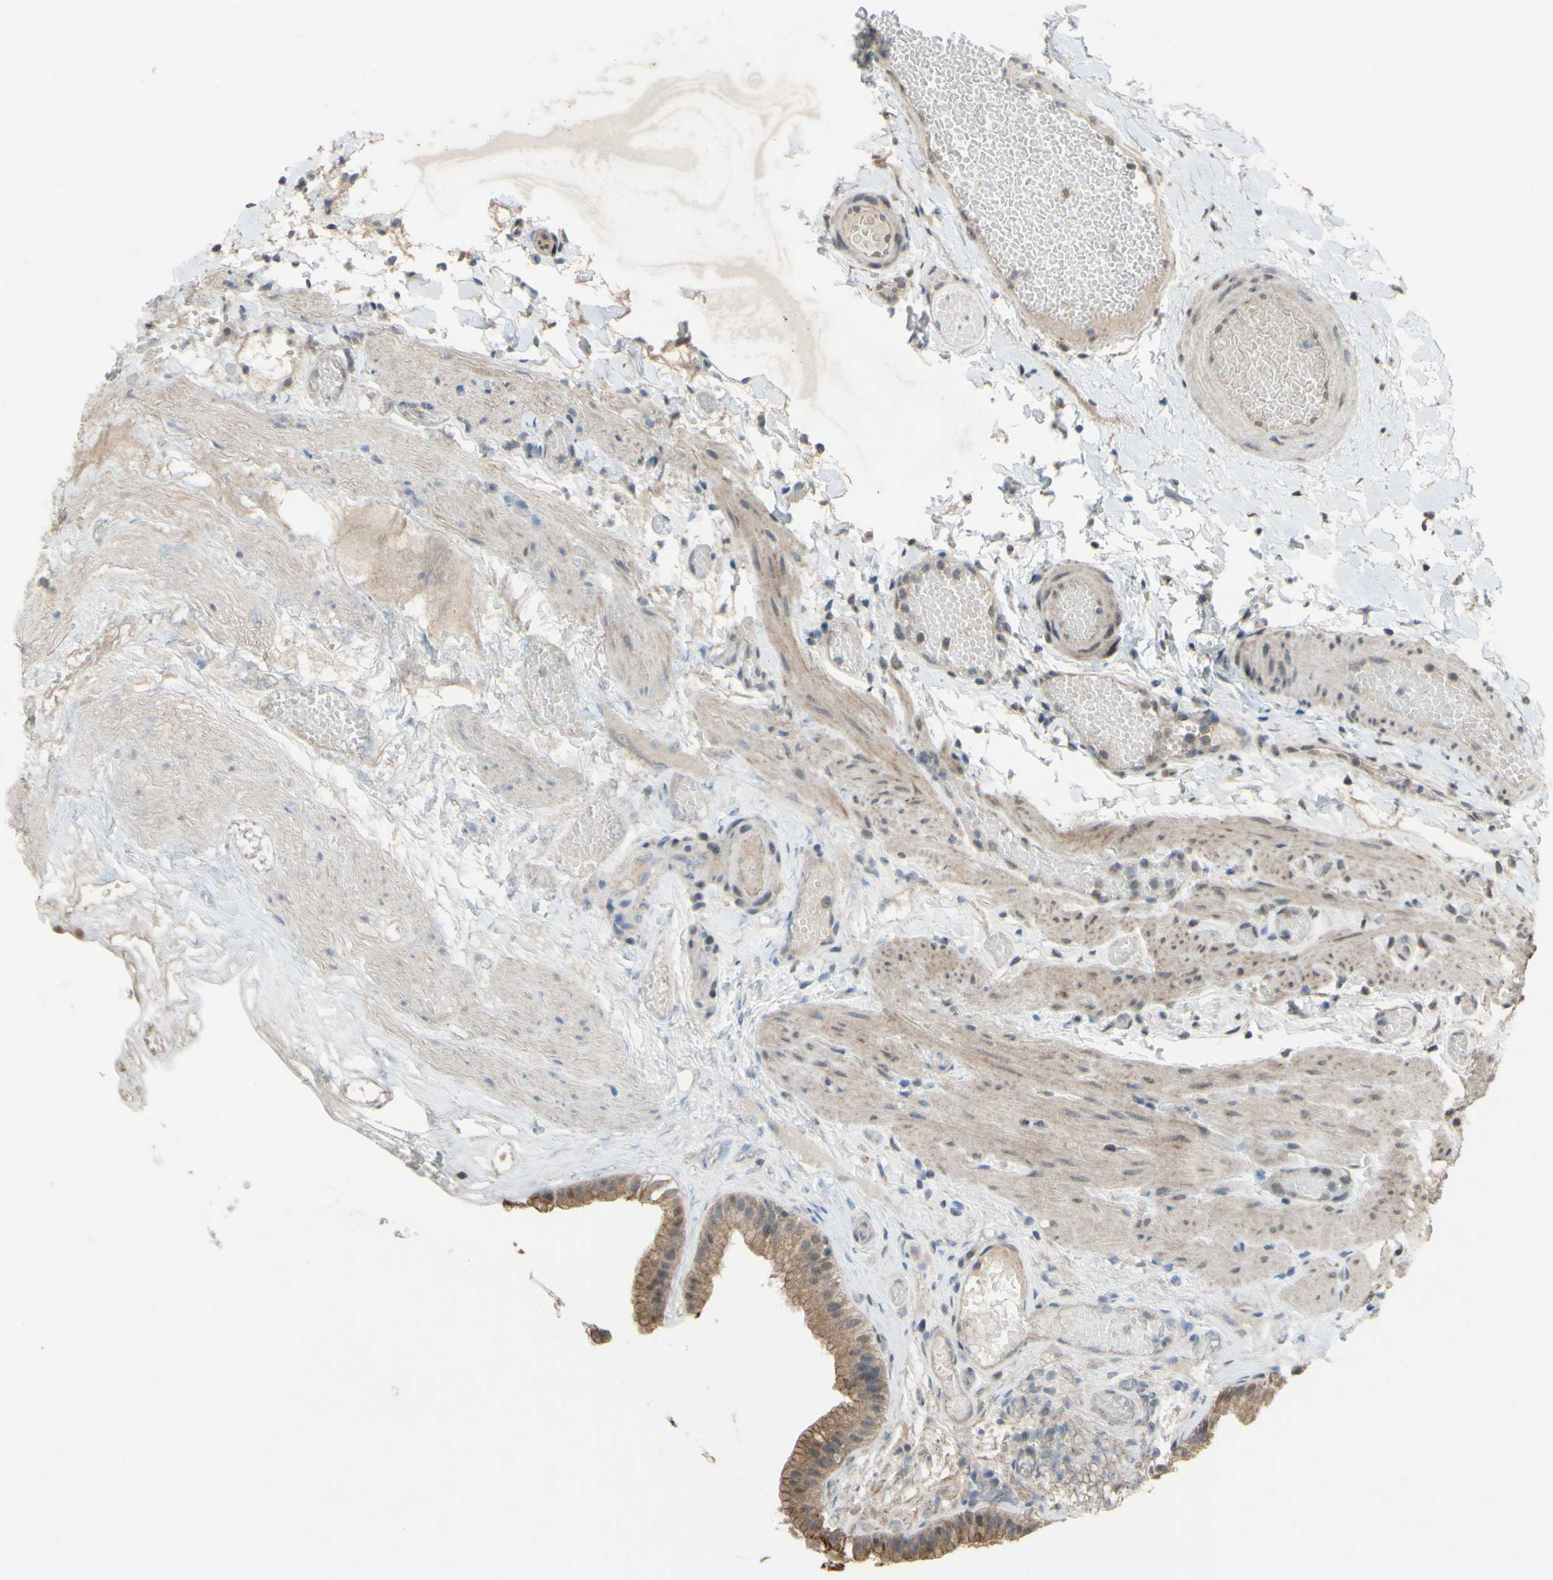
{"staining": {"intensity": "moderate", "quantity": ">75%", "location": "cytoplasmic/membranous"}, "tissue": "gallbladder", "cell_type": "Glandular cells", "image_type": "normal", "snomed": [{"axis": "morphology", "description": "Normal tissue, NOS"}, {"axis": "topography", "description": "Gallbladder"}], "caption": "Brown immunohistochemical staining in benign human gallbladder demonstrates moderate cytoplasmic/membranous positivity in about >75% of glandular cells. (DAB (3,3'-diaminobenzidine) IHC, brown staining for protein, blue staining for nuclei).", "gene": "CDCP1", "patient": {"sex": "female", "age": 26}}